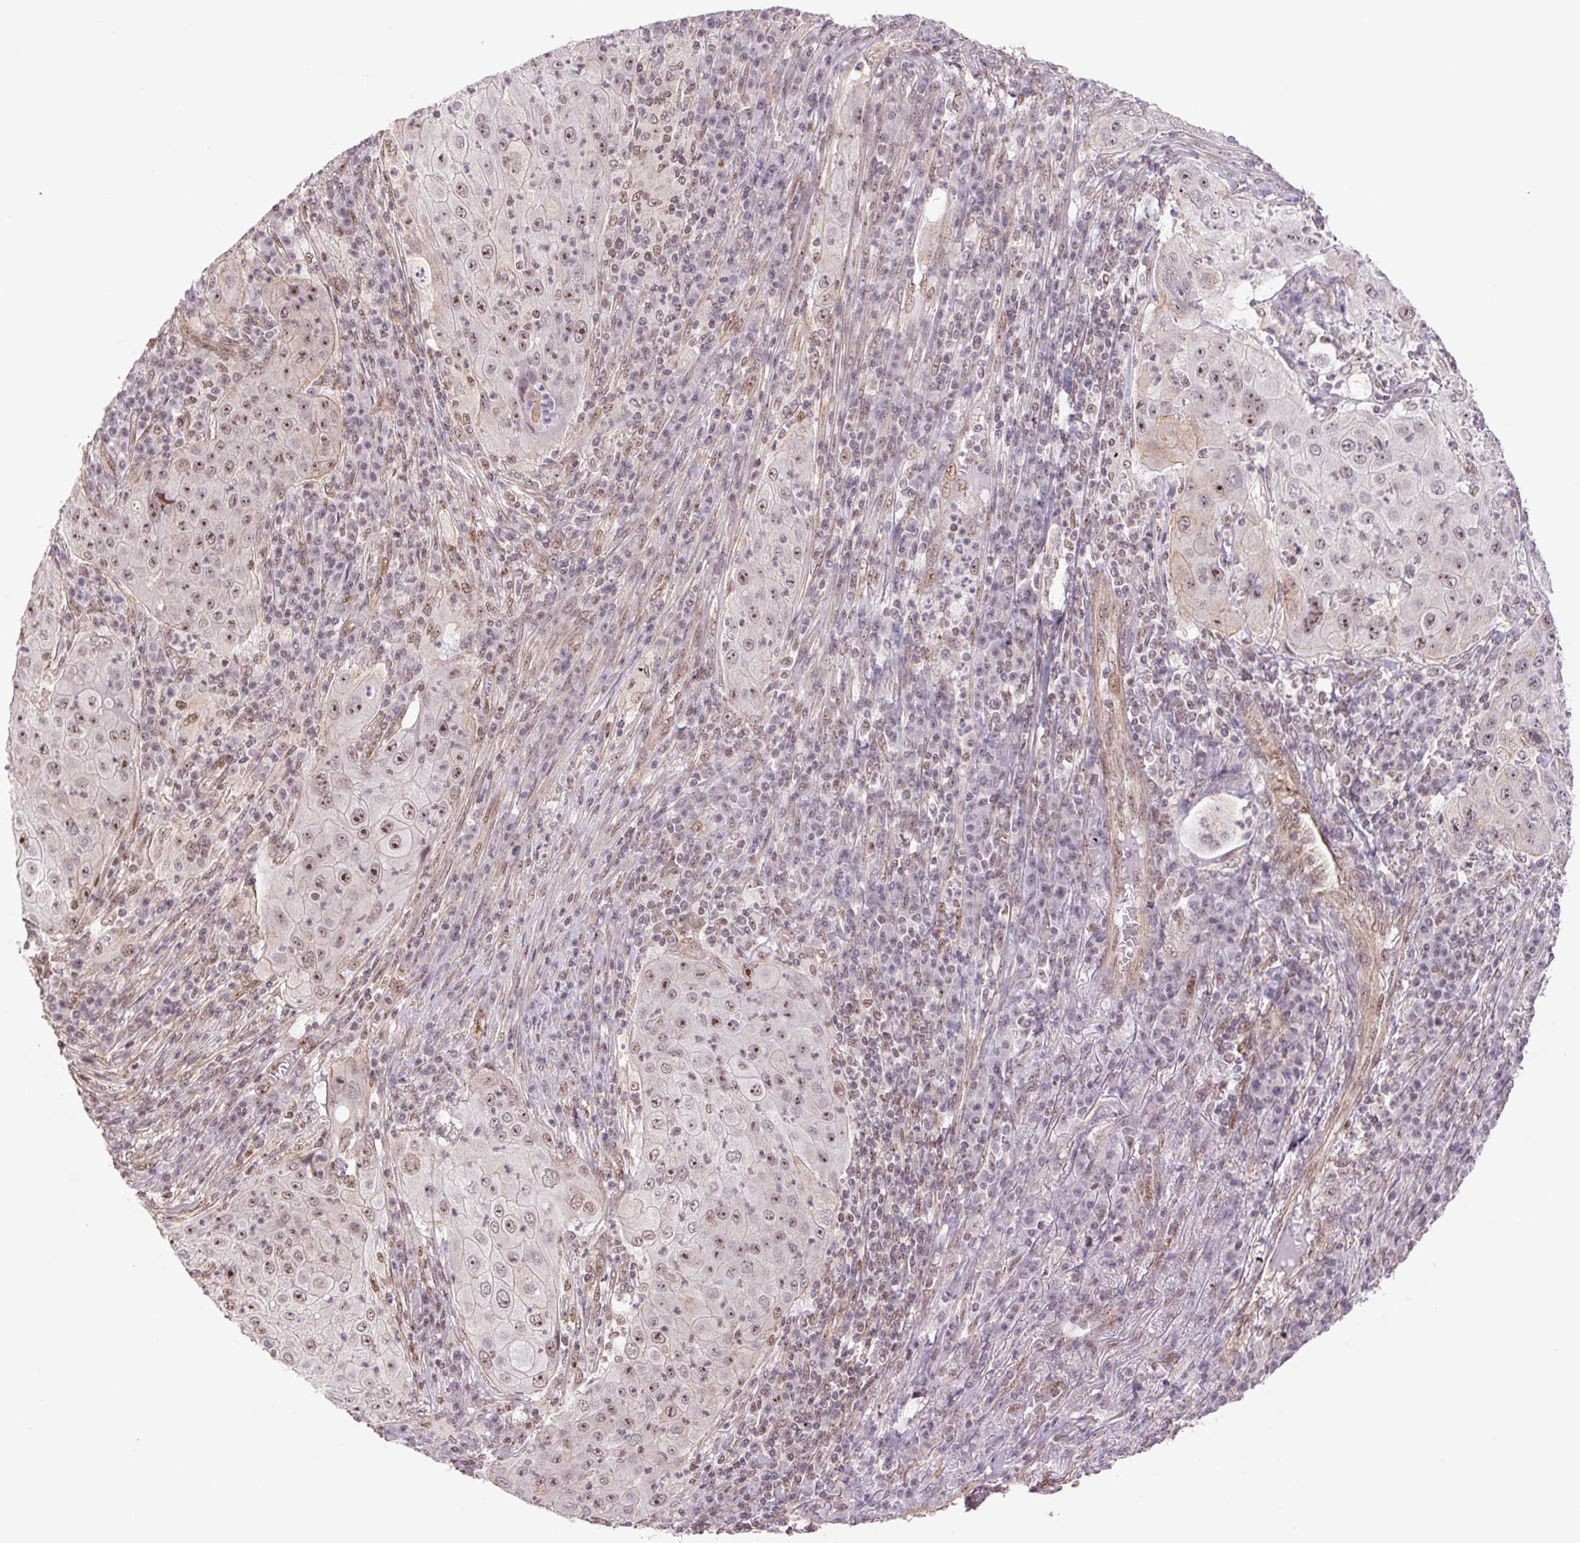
{"staining": {"intensity": "moderate", "quantity": ">75%", "location": "nuclear"}, "tissue": "lung cancer", "cell_type": "Tumor cells", "image_type": "cancer", "snomed": [{"axis": "morphology", "description": "Squamous cell carcinoma, NOS"}, {"axis": "topography", "description": "Lung"}], "caption": "Tumor cells demonstrate medium levels of moderate nuclear expression in about >75% of cells in lung squamous cell carcinoma. (DAB IHC with brightfield microscopy, high magnification).", "gene": "CWC25", "patient": {"sex": "female", "age": 59}}